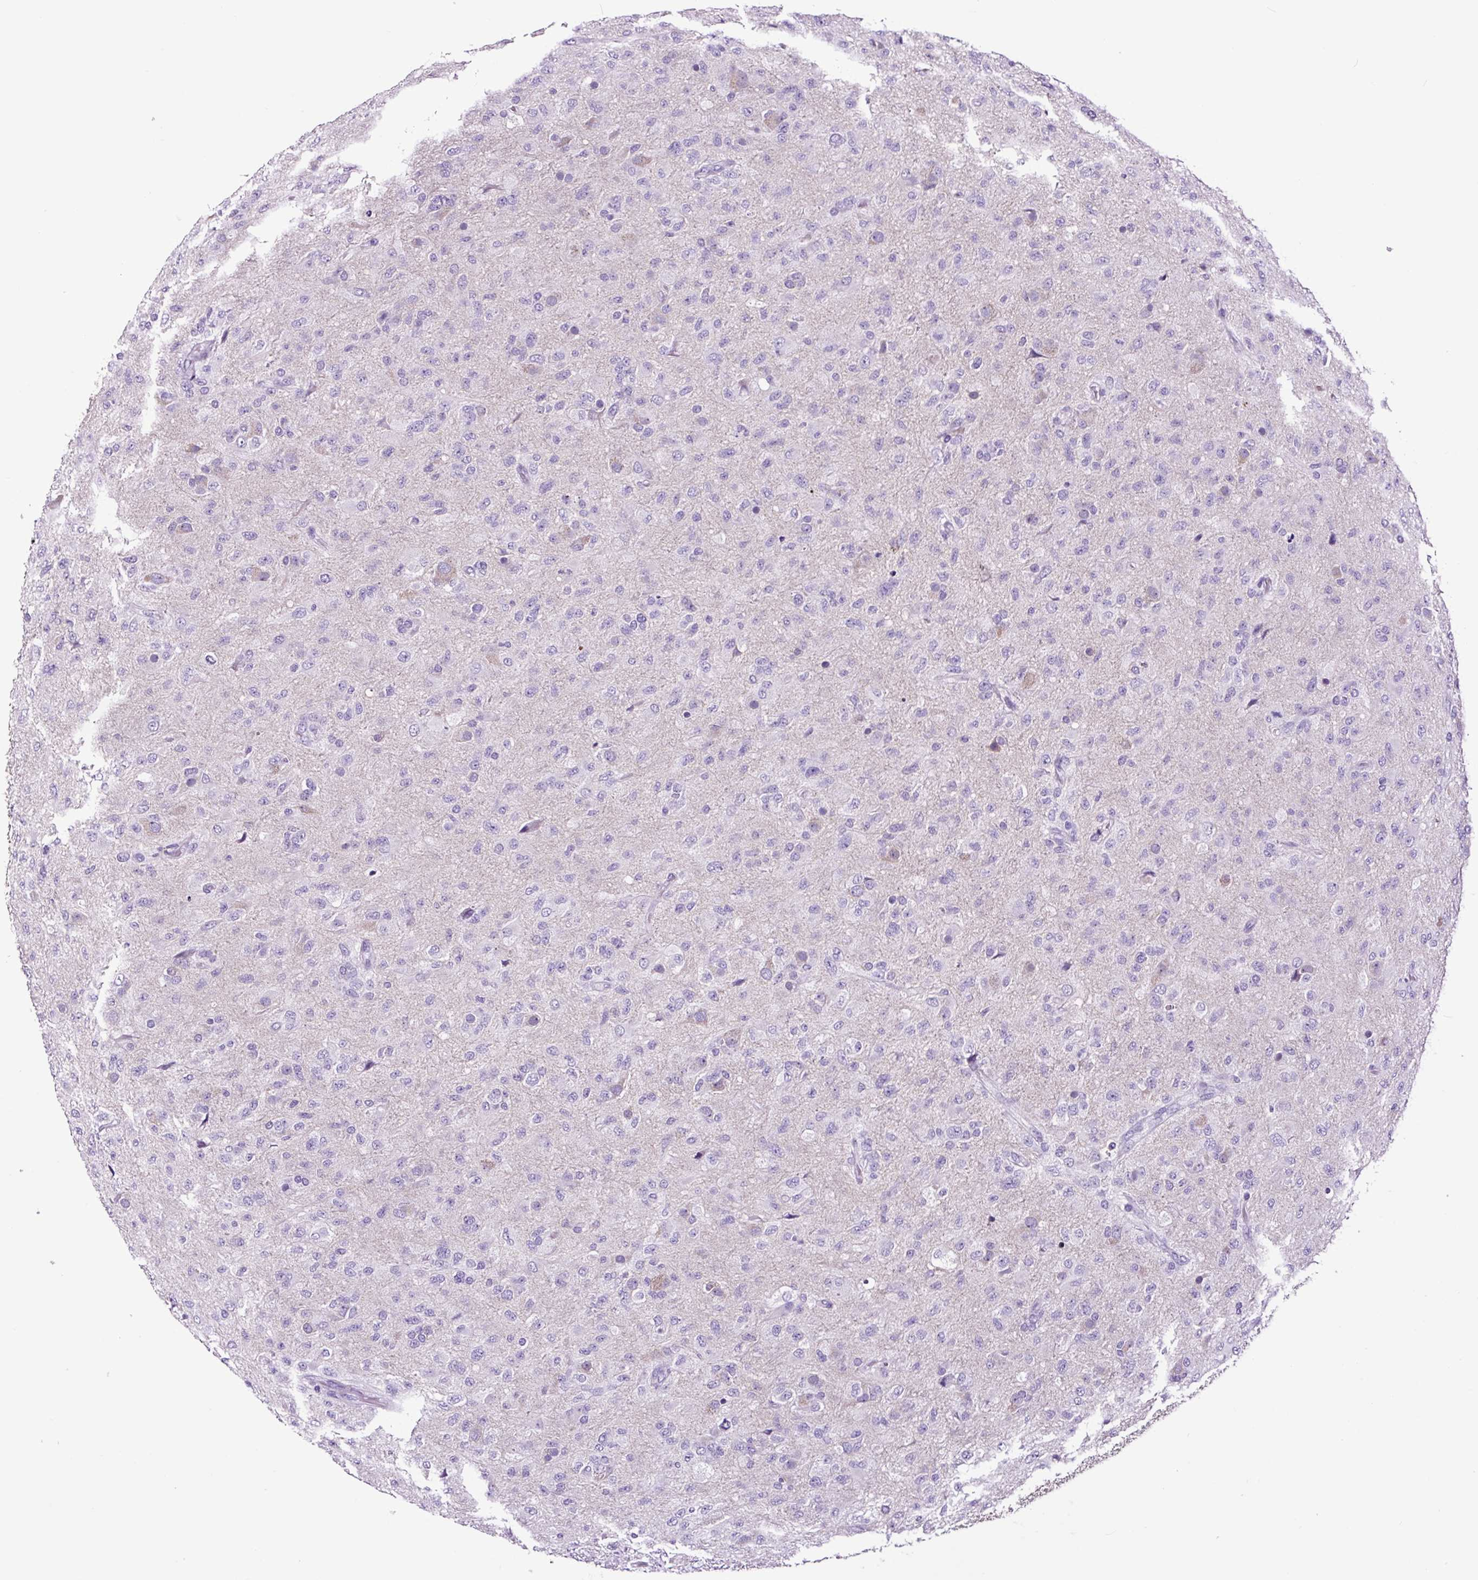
{"staining": {"intensity": "negative", "quantity": "none", "location": "none"}, "tissue": "glioma", "cell_type": "Tumor cells", "image_type": "cancer", "snomed": [{"axis": "morphology", "description": "Glioma, malignant, Low grade"}, {"axis": "topography", "description": "Brain"}], "caption": "The photomicrograph displays no significant expression in tumor cells of malignant glioma (low-grade).", "gene": "FBXL7", "patient": {"sex": "male", "age": 65}}